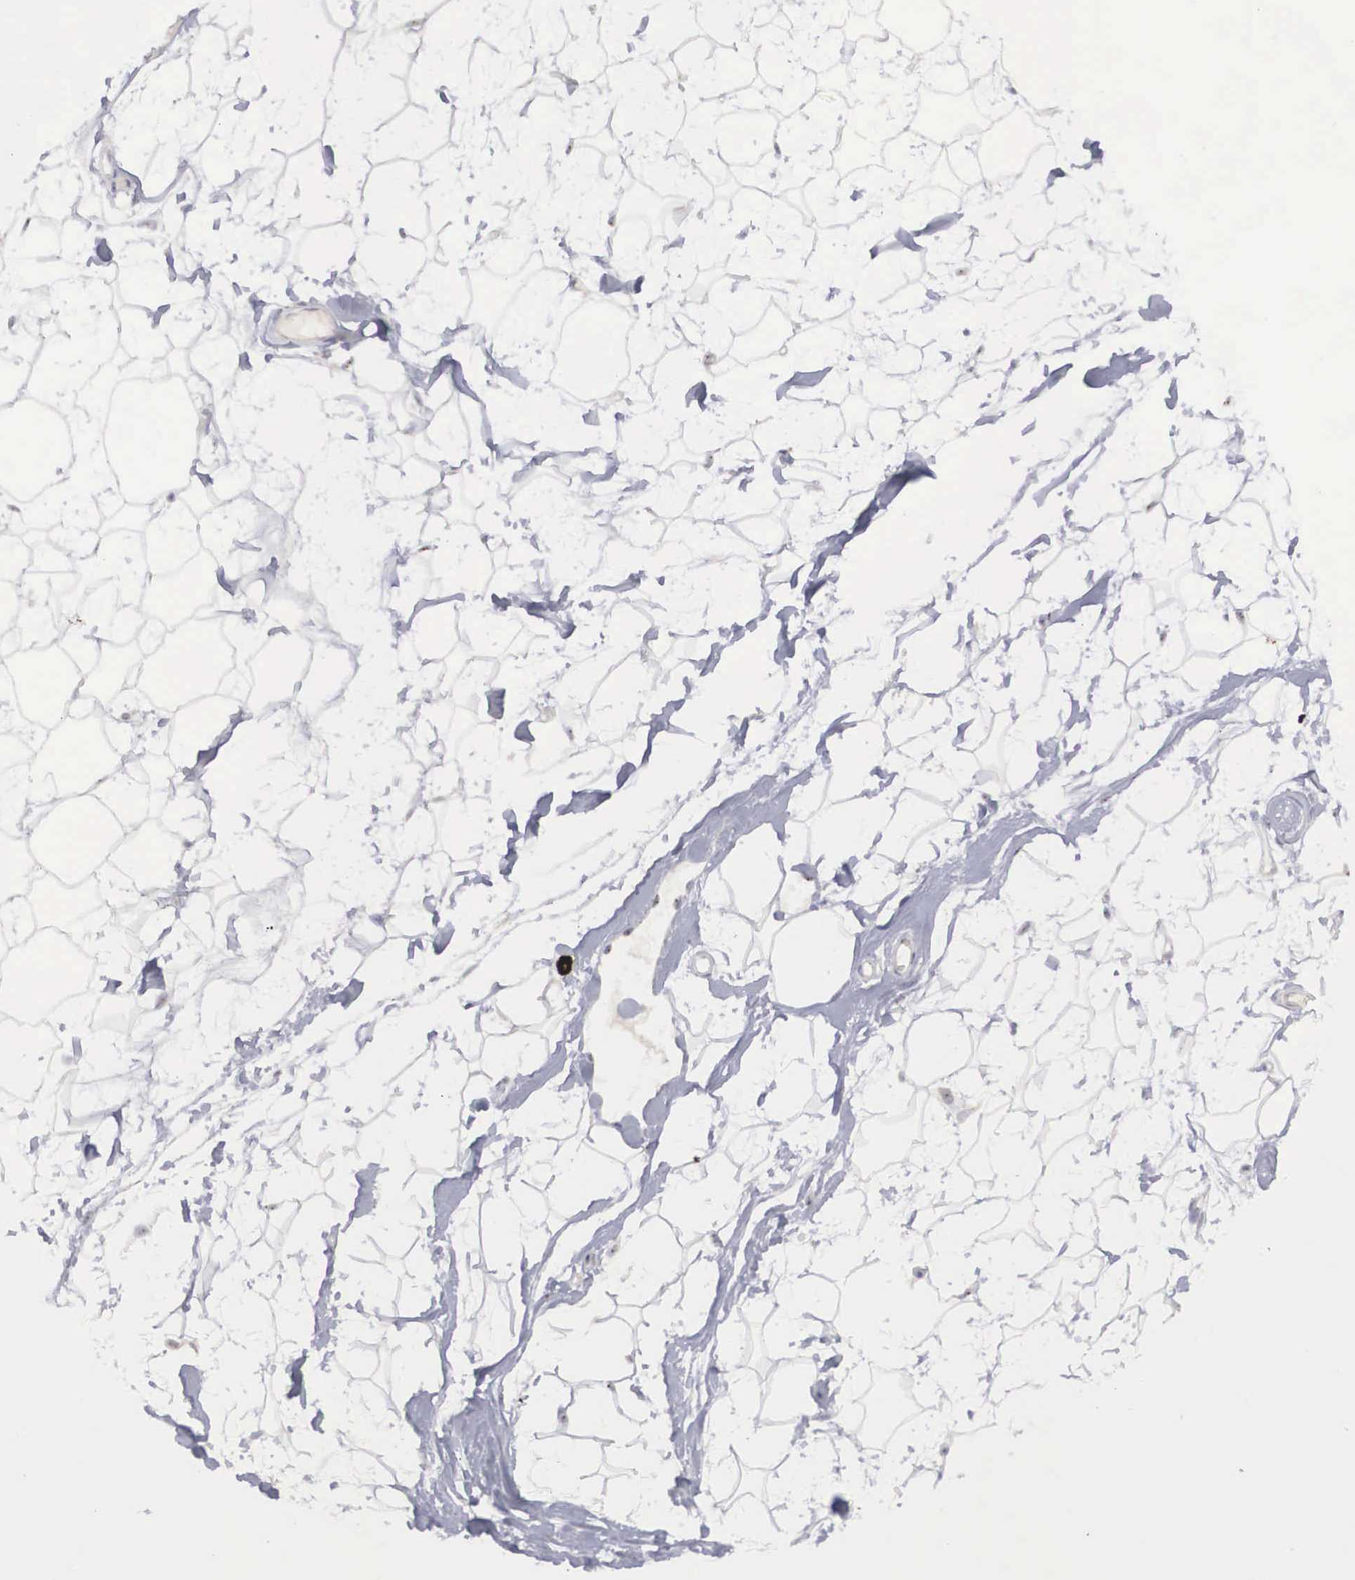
{"staining": {"intensity": "negative", "quantity": "none", "location": "none"}, "tissue": "adipose tissue", "cell_type": "Adipocytes", "image_type": "normal", "snomed": [{"axis": "morphology", "description": "Normal tissue, NOS"}, {"axis": "topography", "description": "Breast"}], "caption": "This is an immunohistochemistry photomicrograph of normal human adipose tissue. There is no staining in adipocytes.", "gene": "AMN", "patient": {"sex": "female", "age": 44}}